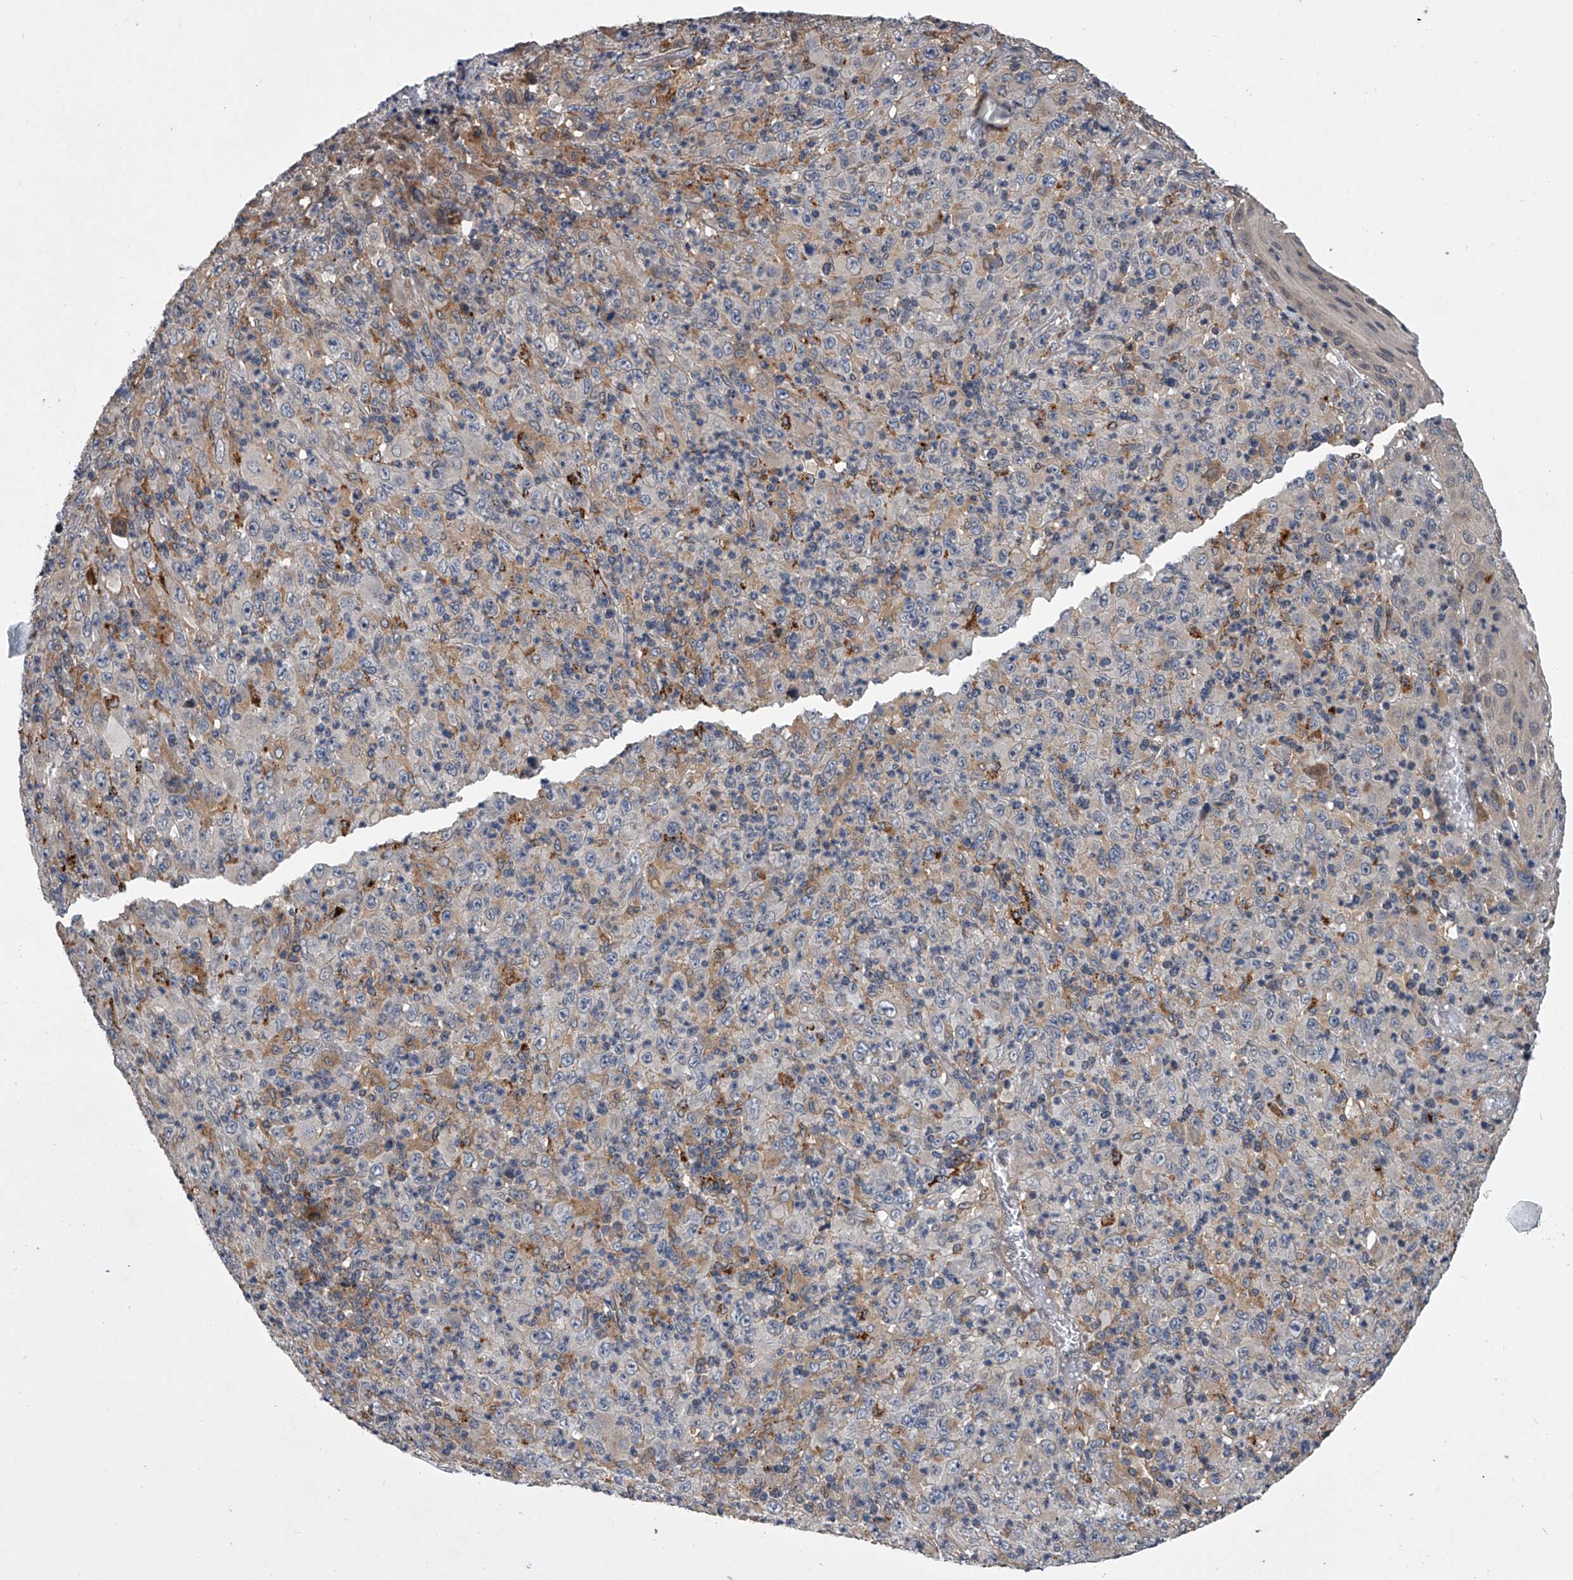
{"staining": {"intensity": "negative", "quantity": "none", "location": "none"}, "tissue": "melanoma", "cell_type": "Tumor cells", "image_type": "cancer", "snomed": [{"axis": "morphology", "description": "Malignant melanoma, Metastatic site"}, {"axis": "topography", "description": "Skin"}], "caption": "IHC photomicrograph of neoplastic tissue: human malignant melanoma (metastatic site) stained with DAB (3,3'-diaminobenzidine) exhibits no significant protein expression in tumor cells.", "gene": "TRIM8", "patient": {"sex": "female", "age": 56}}